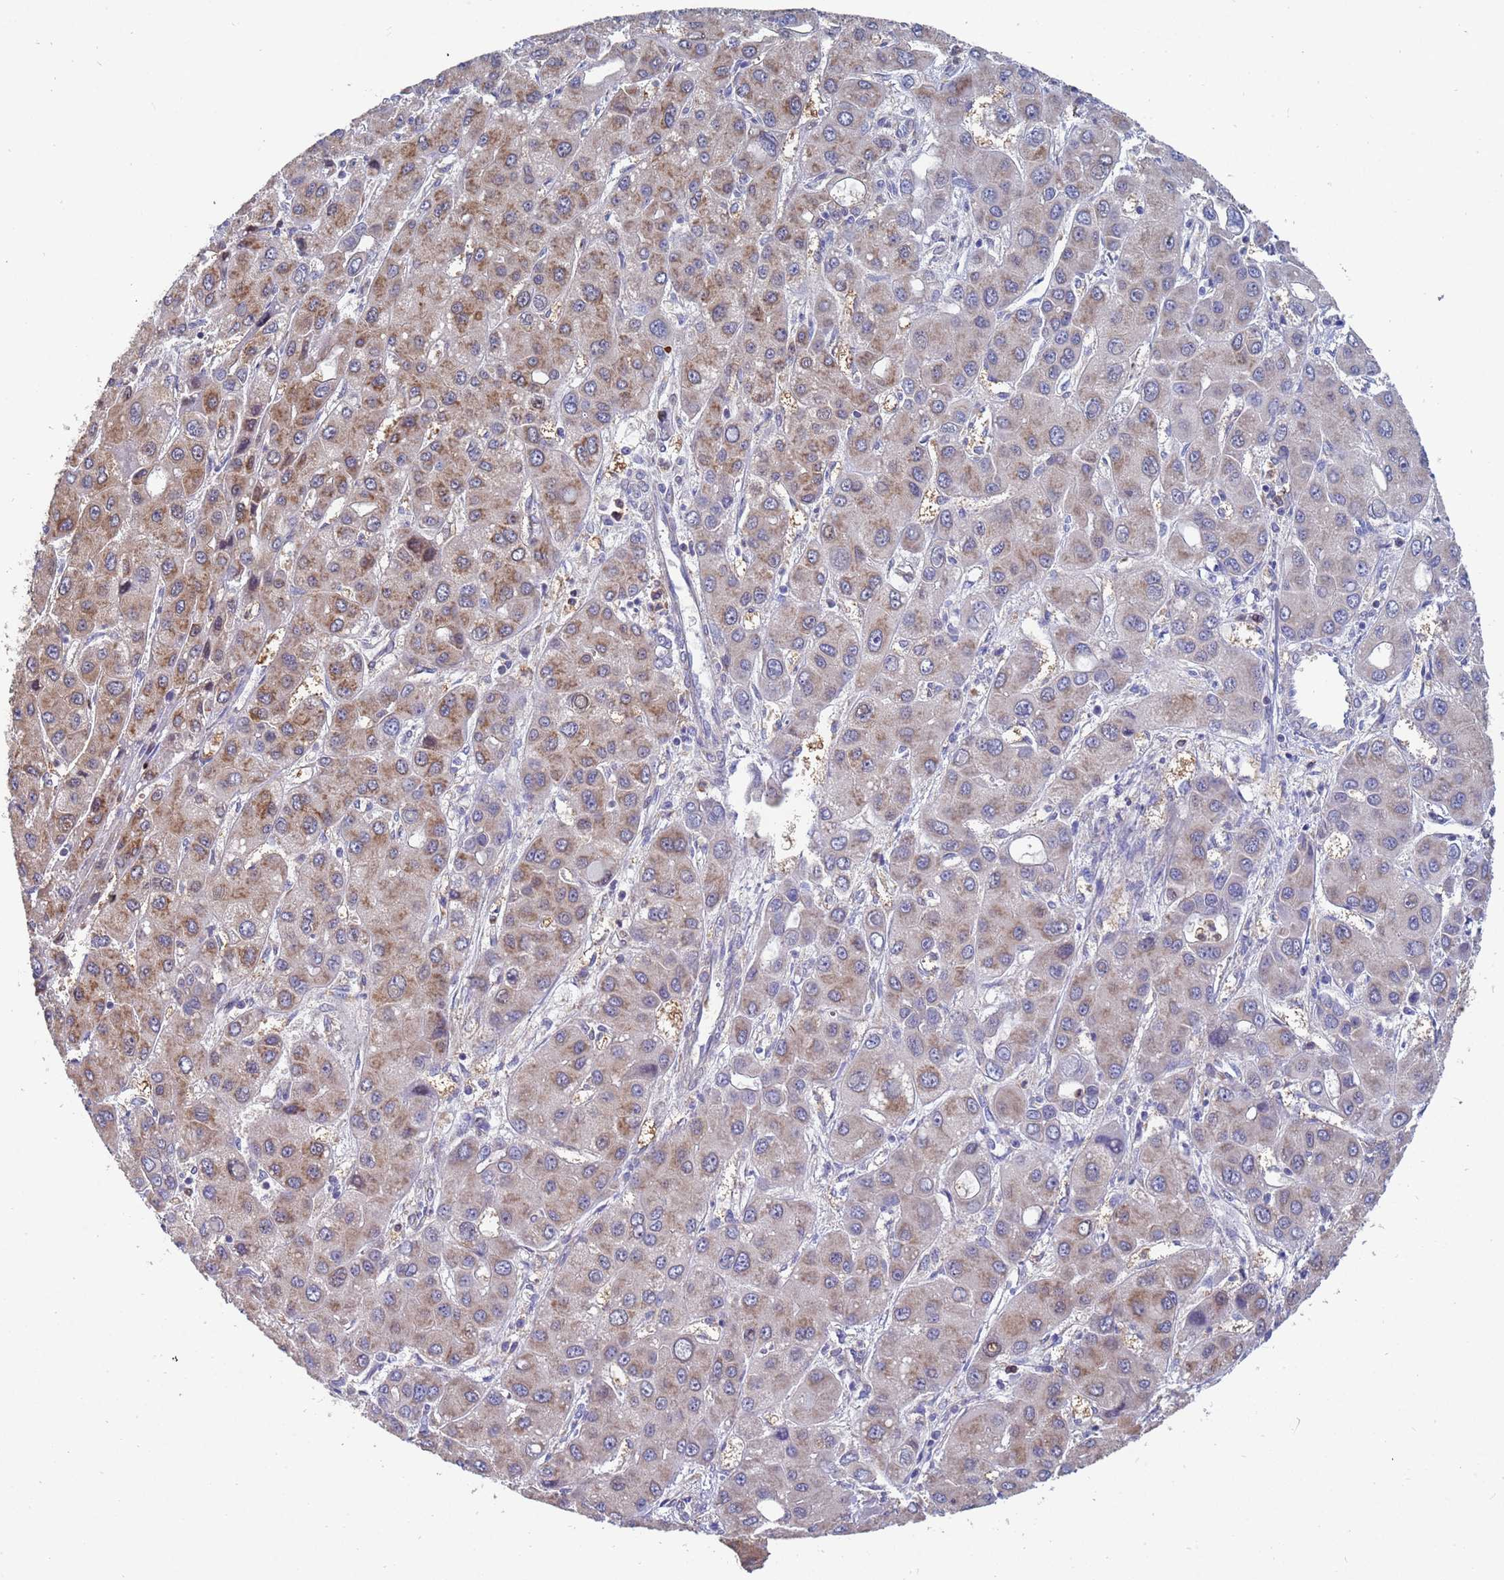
{"staining": {"intensity": "moderate", "quantity": ">75%", "location": "cytoplasmic/membranous"}, "tissue": "liver cancer", "cell_type": "Tumor cells", "image_type": "cancer", "snomed": [{"axis": "morphology", "description": "Carcinoma, Hepatocellular, NOS"}, {"axis": "topography", "description": "Liver"}], "caption": "Moderate cytoplasmic/membranous protein staining is appreciated in about >75% of tumor cells in hepatocellular carcinoma (liver).", "gene": "TTLL11", "patient": {"sex": "male", "age": 55}}